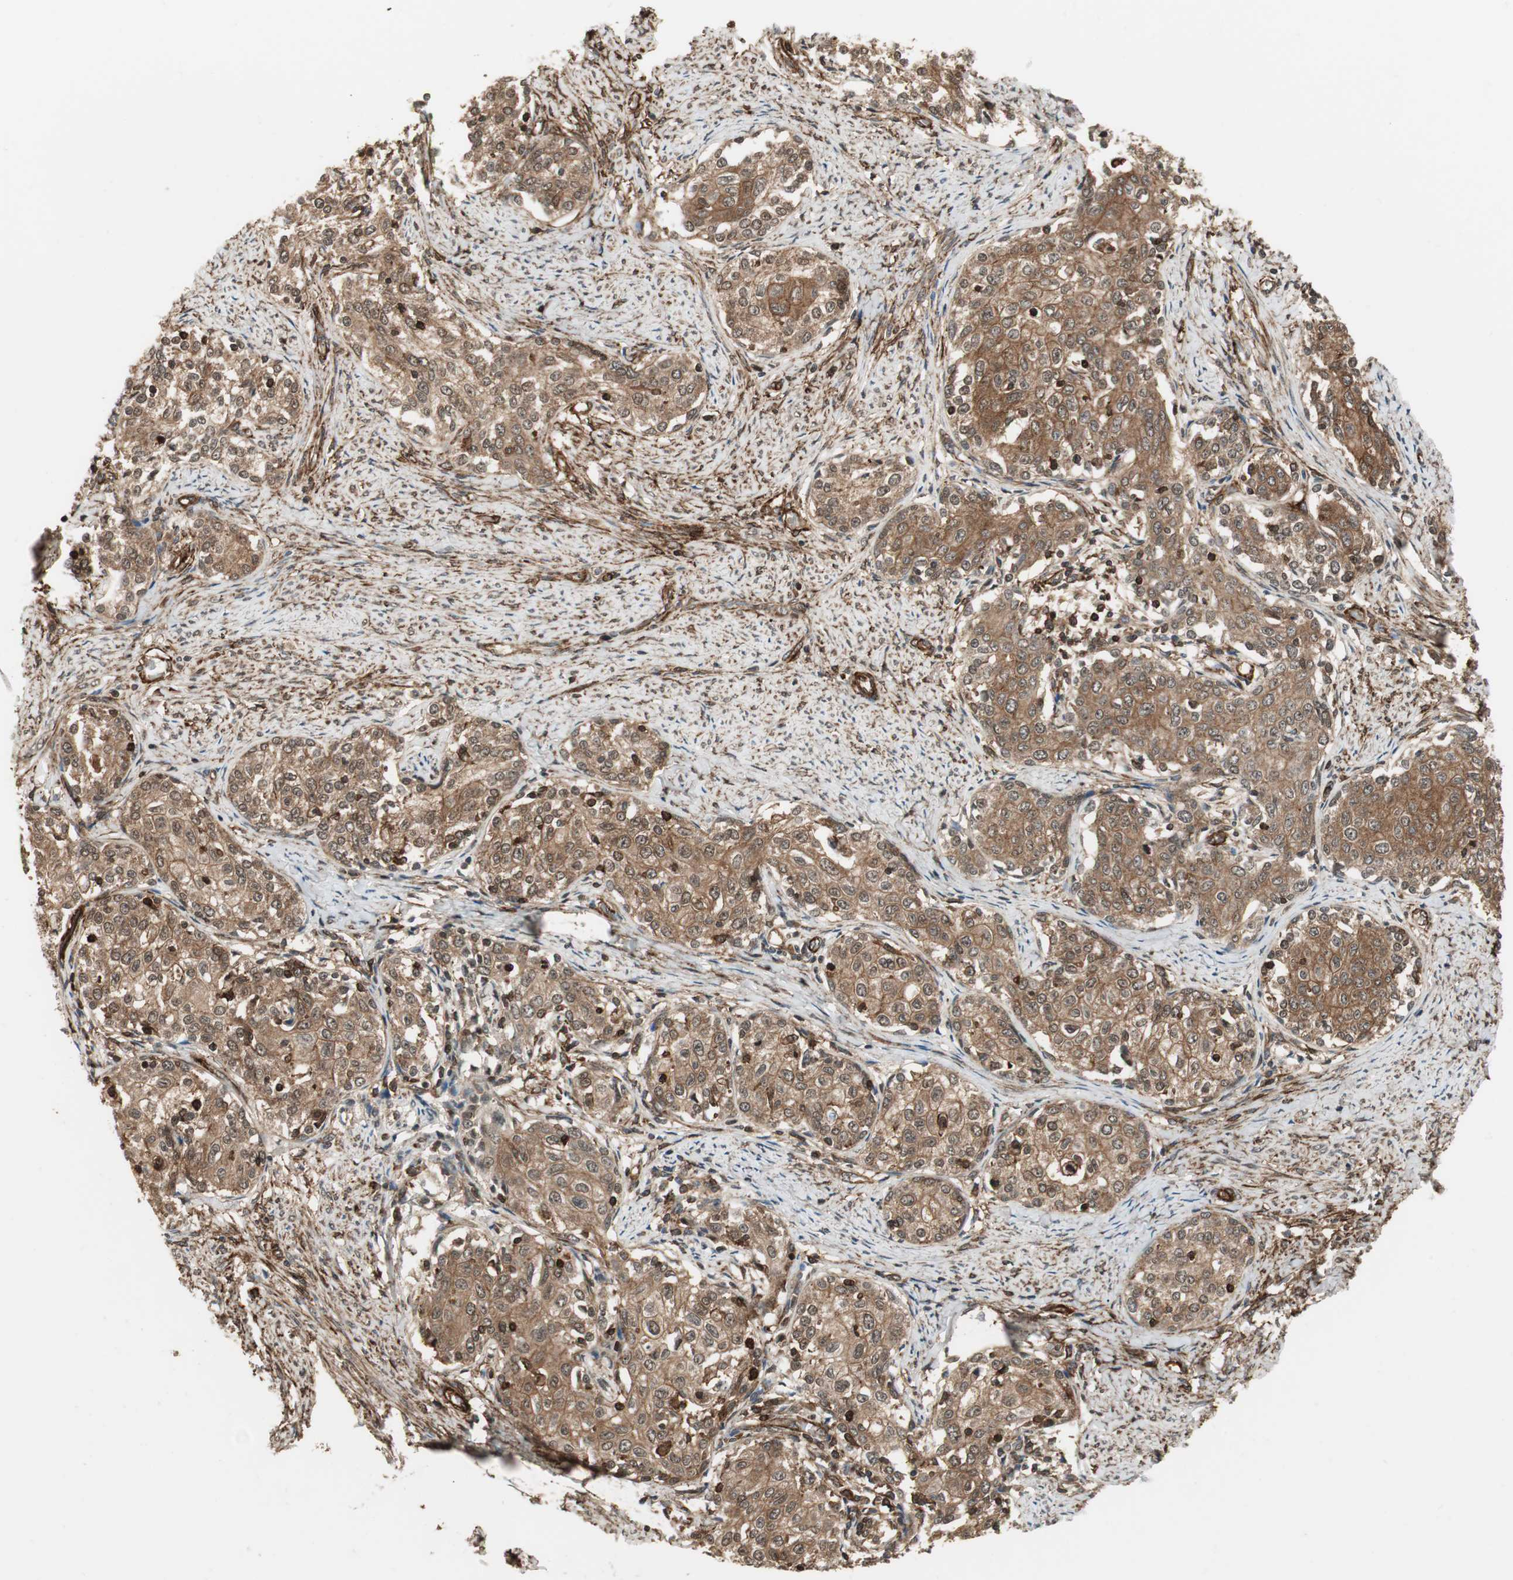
{"staining": {"intensity": "moderate", "quantity": ">75%", "location": "cytoplasmic/membranous"}, "tissue": "cervical cancer", "cell_type": "Tumor cells", "image_type": "cancer", "snomed": [{"axis": "morphology", "description": "Squamous cell carcinoma, NOS"}, {"axis": "morphology", "description": "Adenocarcinoma, NOS"}, {"axis": "topography", "description": "Cervix"}], "caption": "Cervical adenocarcinoma stained for a protein displays moderate cytoplasmic/membranous positivity in tumor cells.", "gene": "PTPN11", "patient": {"sex": "female", "age": 52}}